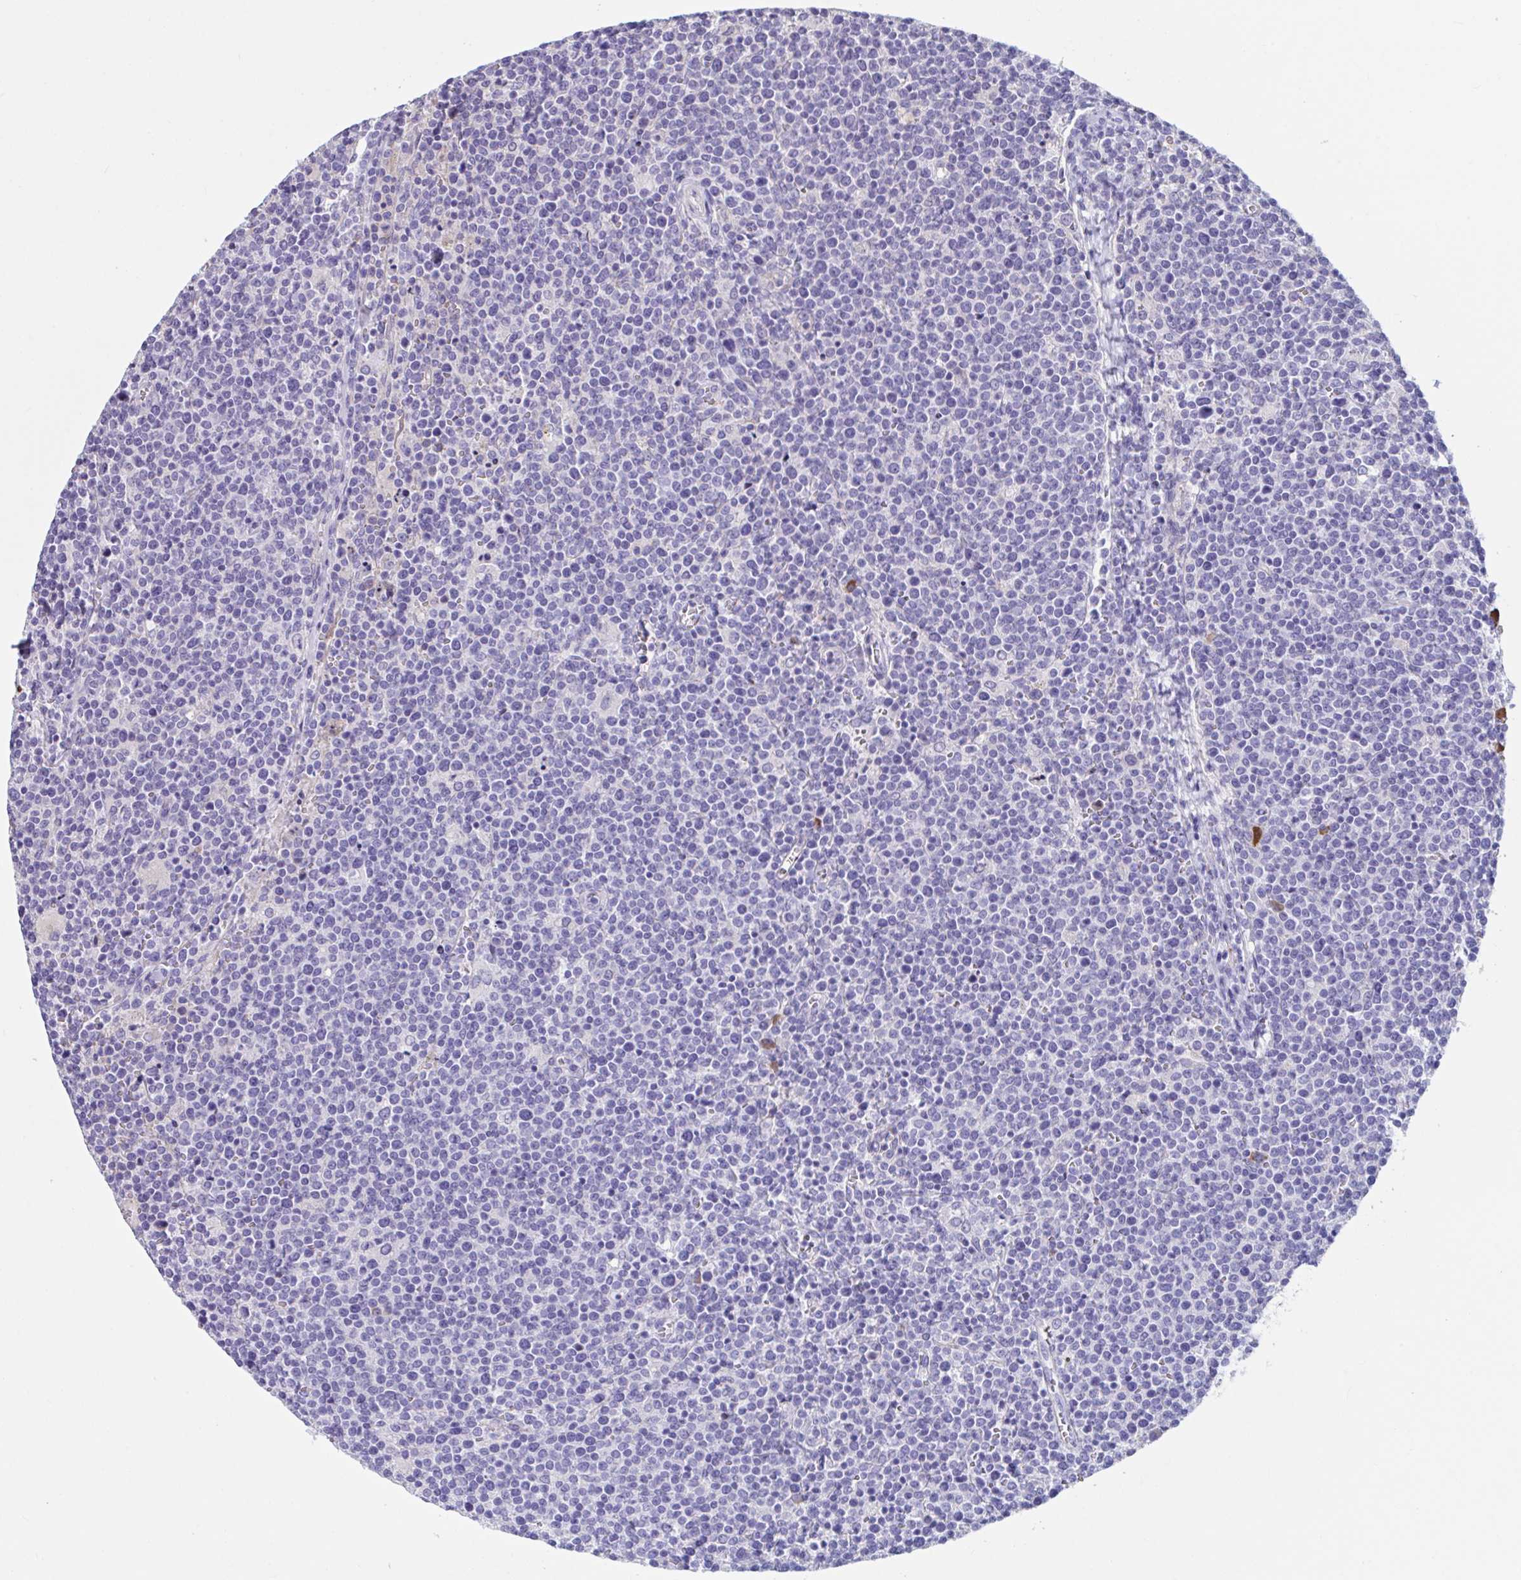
{"staining": {"intensity": "negative", "quantity": "none", "location": "none"}, "tissue": "lymphoma", "cell_type": "Tumor cells", "image_type": "cancer", "snomed": [{"axis": "morphology", "description": "Malignant lymphoma, non-Hodgkin's type, High grade"}, {"axis": "topography", "description": "Lymph node"}], "caption": "A high-resolution histopathology image shows immunohistochemistry staining of malignant lymphoma, non-Hodgkin's type (high-grade), which displays no significant expression in tumor cells.", "gene": "MS4A14", "patient": {"sex": "male", "age": 61}}